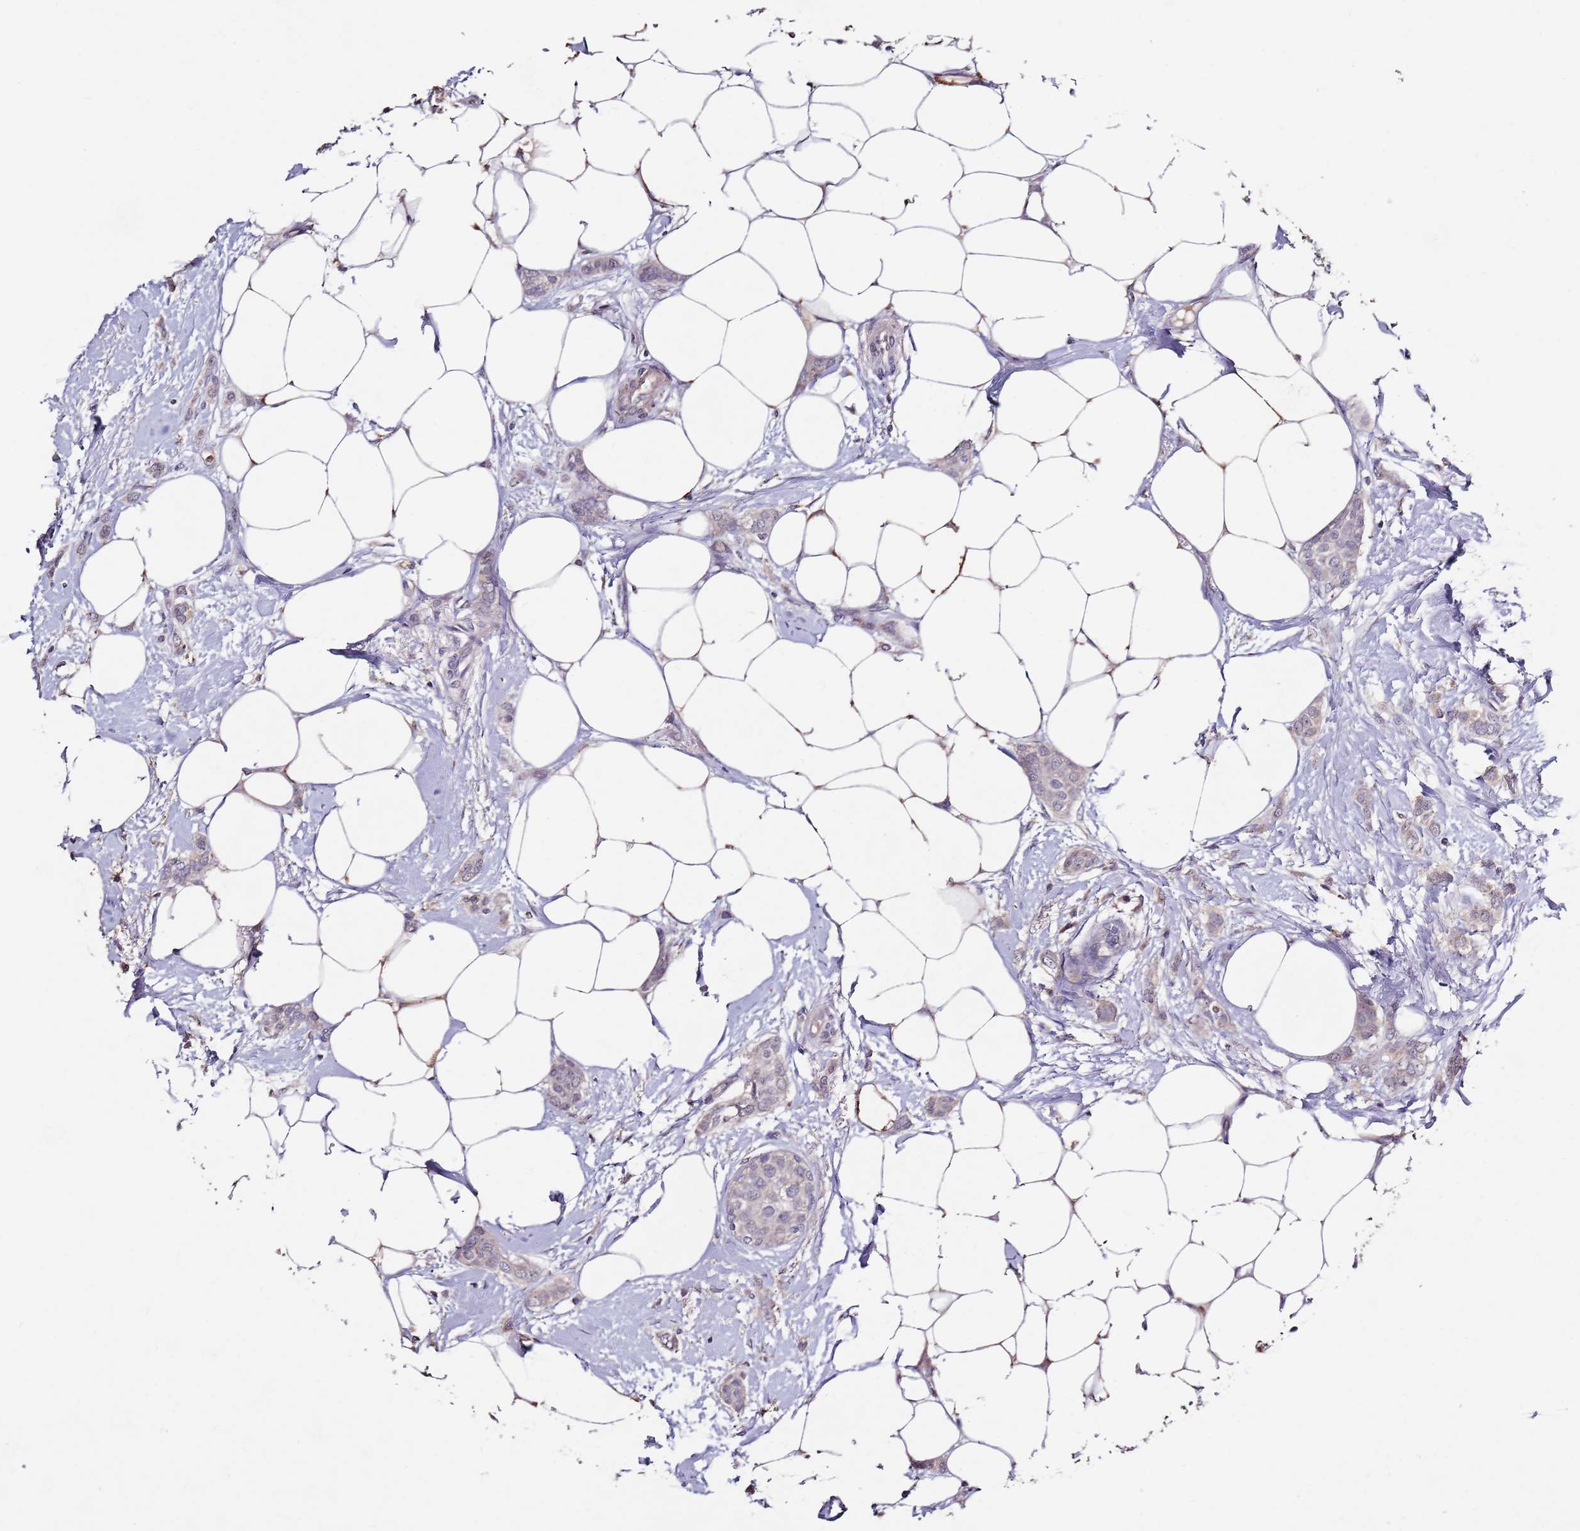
{"staining": {"intensity": "negative", "quantity": "none", "location": "none"}, "tissue": "breast cancer", "cell_type": "Tumor cells", "image_type": "cancer", "snomed": [{"axis": "morphology", "description": "Duct carcinoma"}, {"axis": "topography", "description": "Breast"}], "caption": "Immunohistochemistry of human breast cancer displays no expression in tumor cells. Brightfield microscopy of immunohistochemistry (IHC) stained with DAB (brown) and hematoxylin (blue), captured at high magnification.", "gene": "NRDE2", "patient": {"sex": "female", "age": 72}}